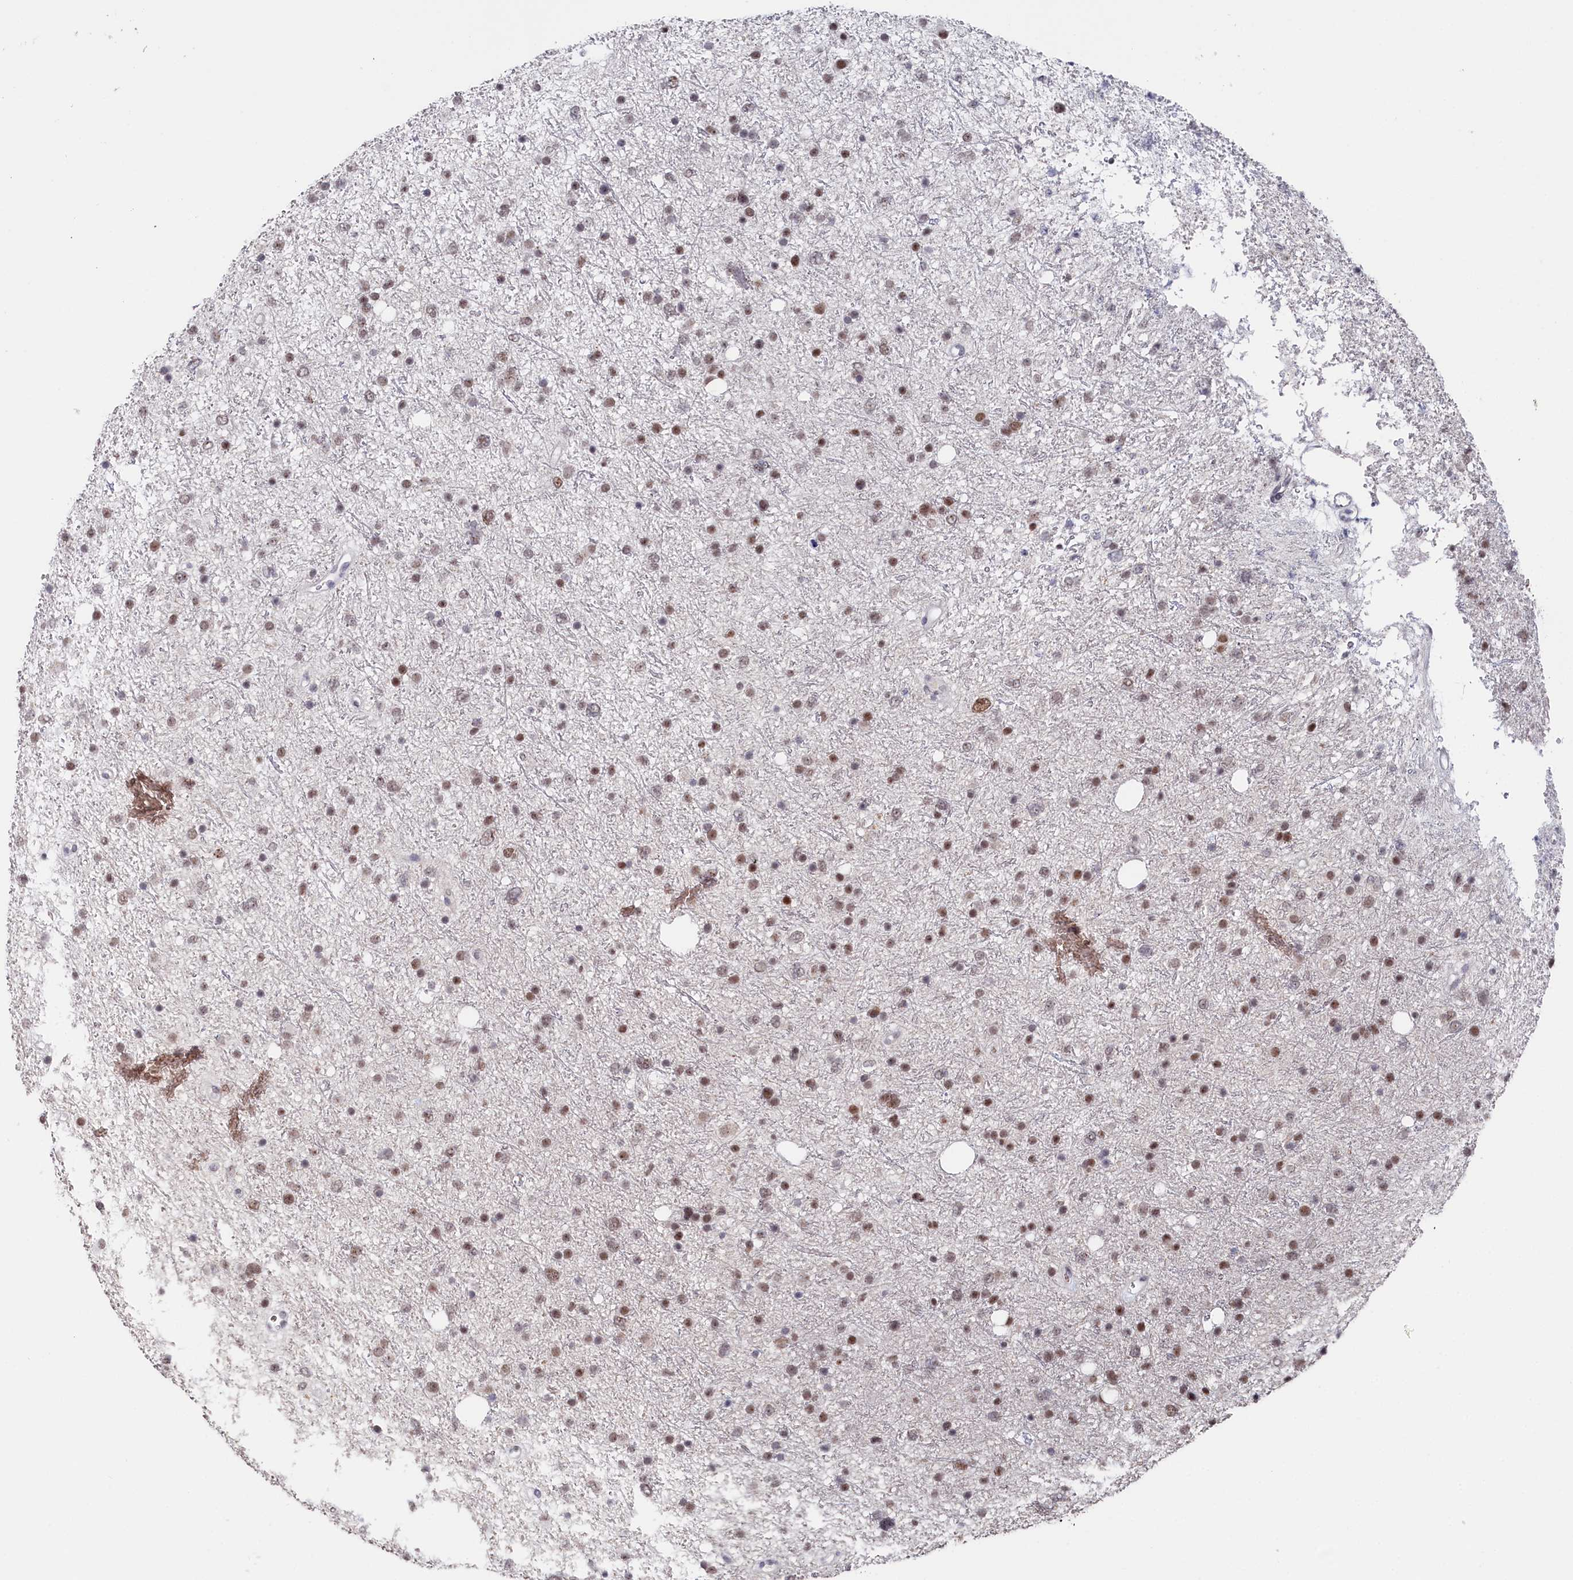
{"staining": {"intensity": "moderate", "quantity": "25%-75%", "location": "nuclear"}, "tissue": "glioma", "cell_type": "Tumor cells", "image_type": "cancer", "snomed": [{"axis": "morphology", "description": "Glioma, malignant, Low grade"}, {"axis": "topography", "description": "Cerebral cortex"}], "caption": "Moderate nuclear protein positivity is present in approximately 25%-75% of tumor cells in glioma.", "gene": "TIGD4", "patient": {"sex": "female", "age": 39}}